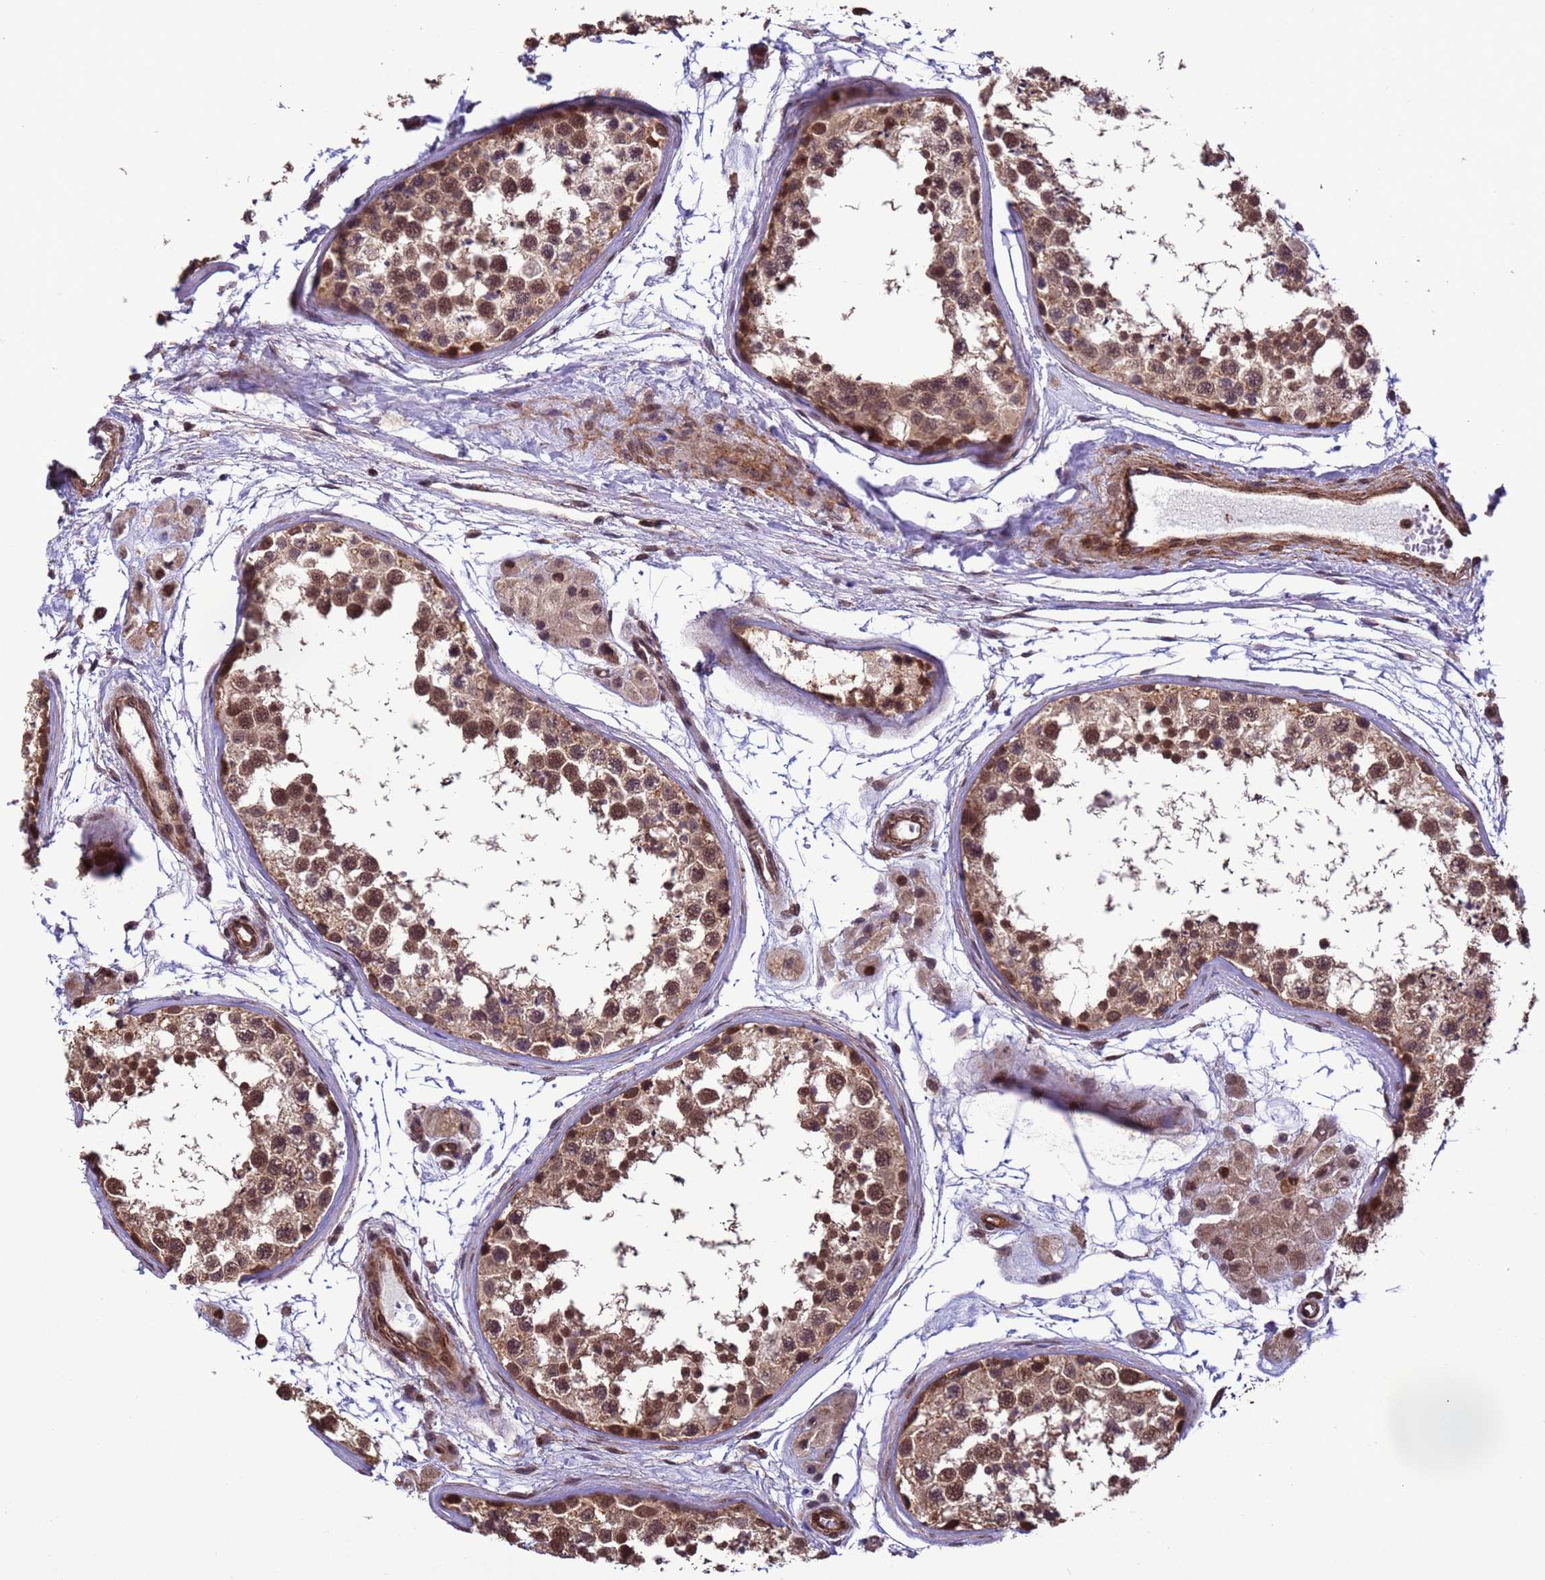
{"staining": {"intensity": "moderate", "quantity": ">75%", "location": "cytoplasmic/membranous,nuclear"}, "tissue": "testis", "cell_type": "Cells in seminiferous ducts", "image_type": "normal", "snomed": [{"axis": "morphology", "description": "Normal tissue, NOS"}, {"axis": "topography", "description": "Testis"}], "caption": "Testis was stained to show a protein in brown. There is medium levels of moderate cytoplasmic/membranous,nuclear staining in about >75% of cells in seminiferous ducts. The staining was performed using DAB, with brown indicating positive protein expression. Nuclei are stained blue with hematoxylin.", "gene": "VSTM4", "patient": {"sex": "male", "age": 56}}